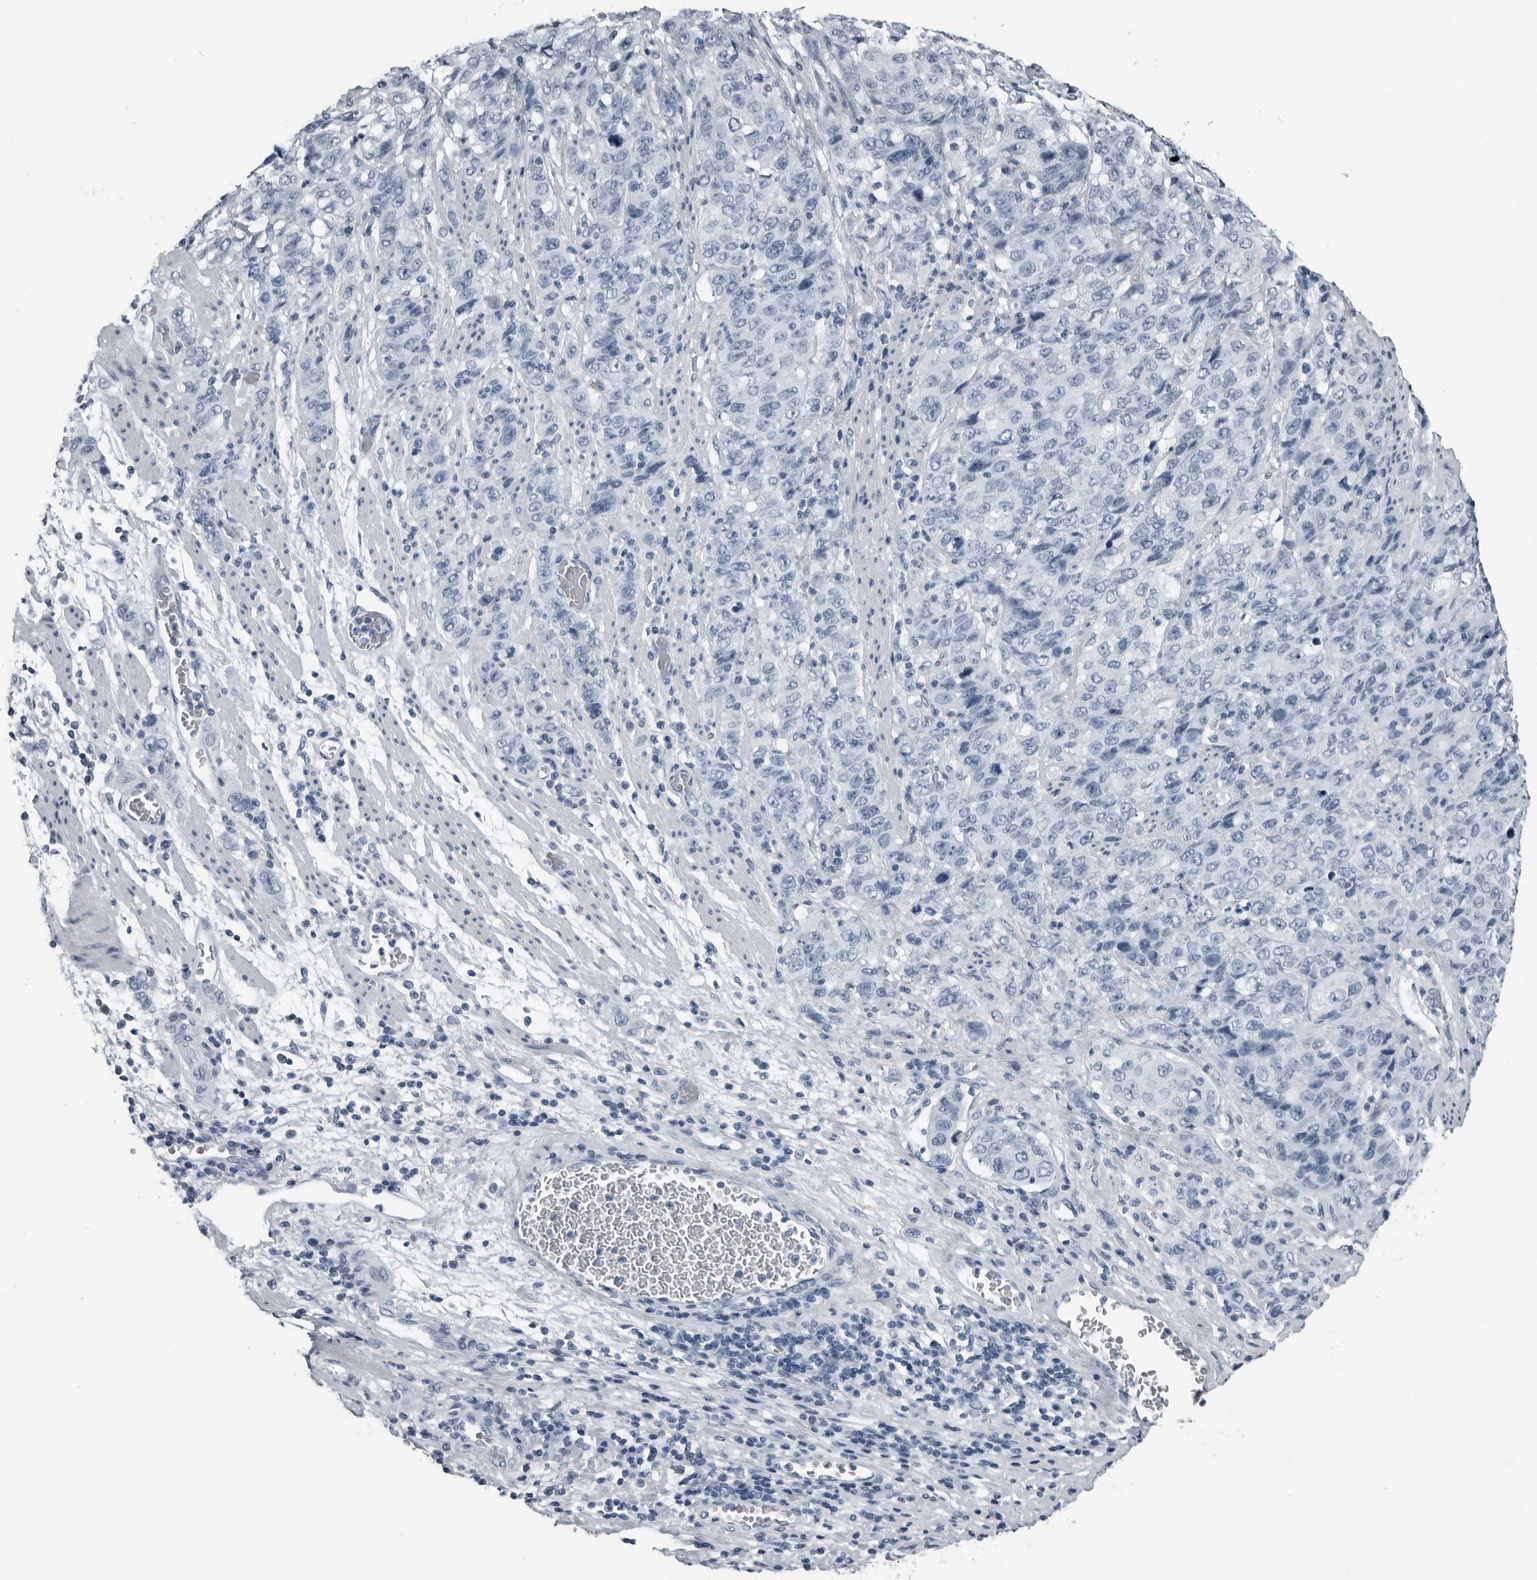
{"staining": {"intensity": "negative", "quantity": "none", "location": "none"}, "tissue": "stomach cancer", "cell_type": "Tumor cells", "image_type": "cancer", "snomed": [{"axis": "morphology", "description": "Adenocarcinoma, NOS"}, {"axis": "topography", "description": "Stomach"}], "caption": "The photomicrograph displays no staining of tumor cells in stomach cancer.", "gene": "PRSS1", "patient": {"sex": "male", "age": 48}}